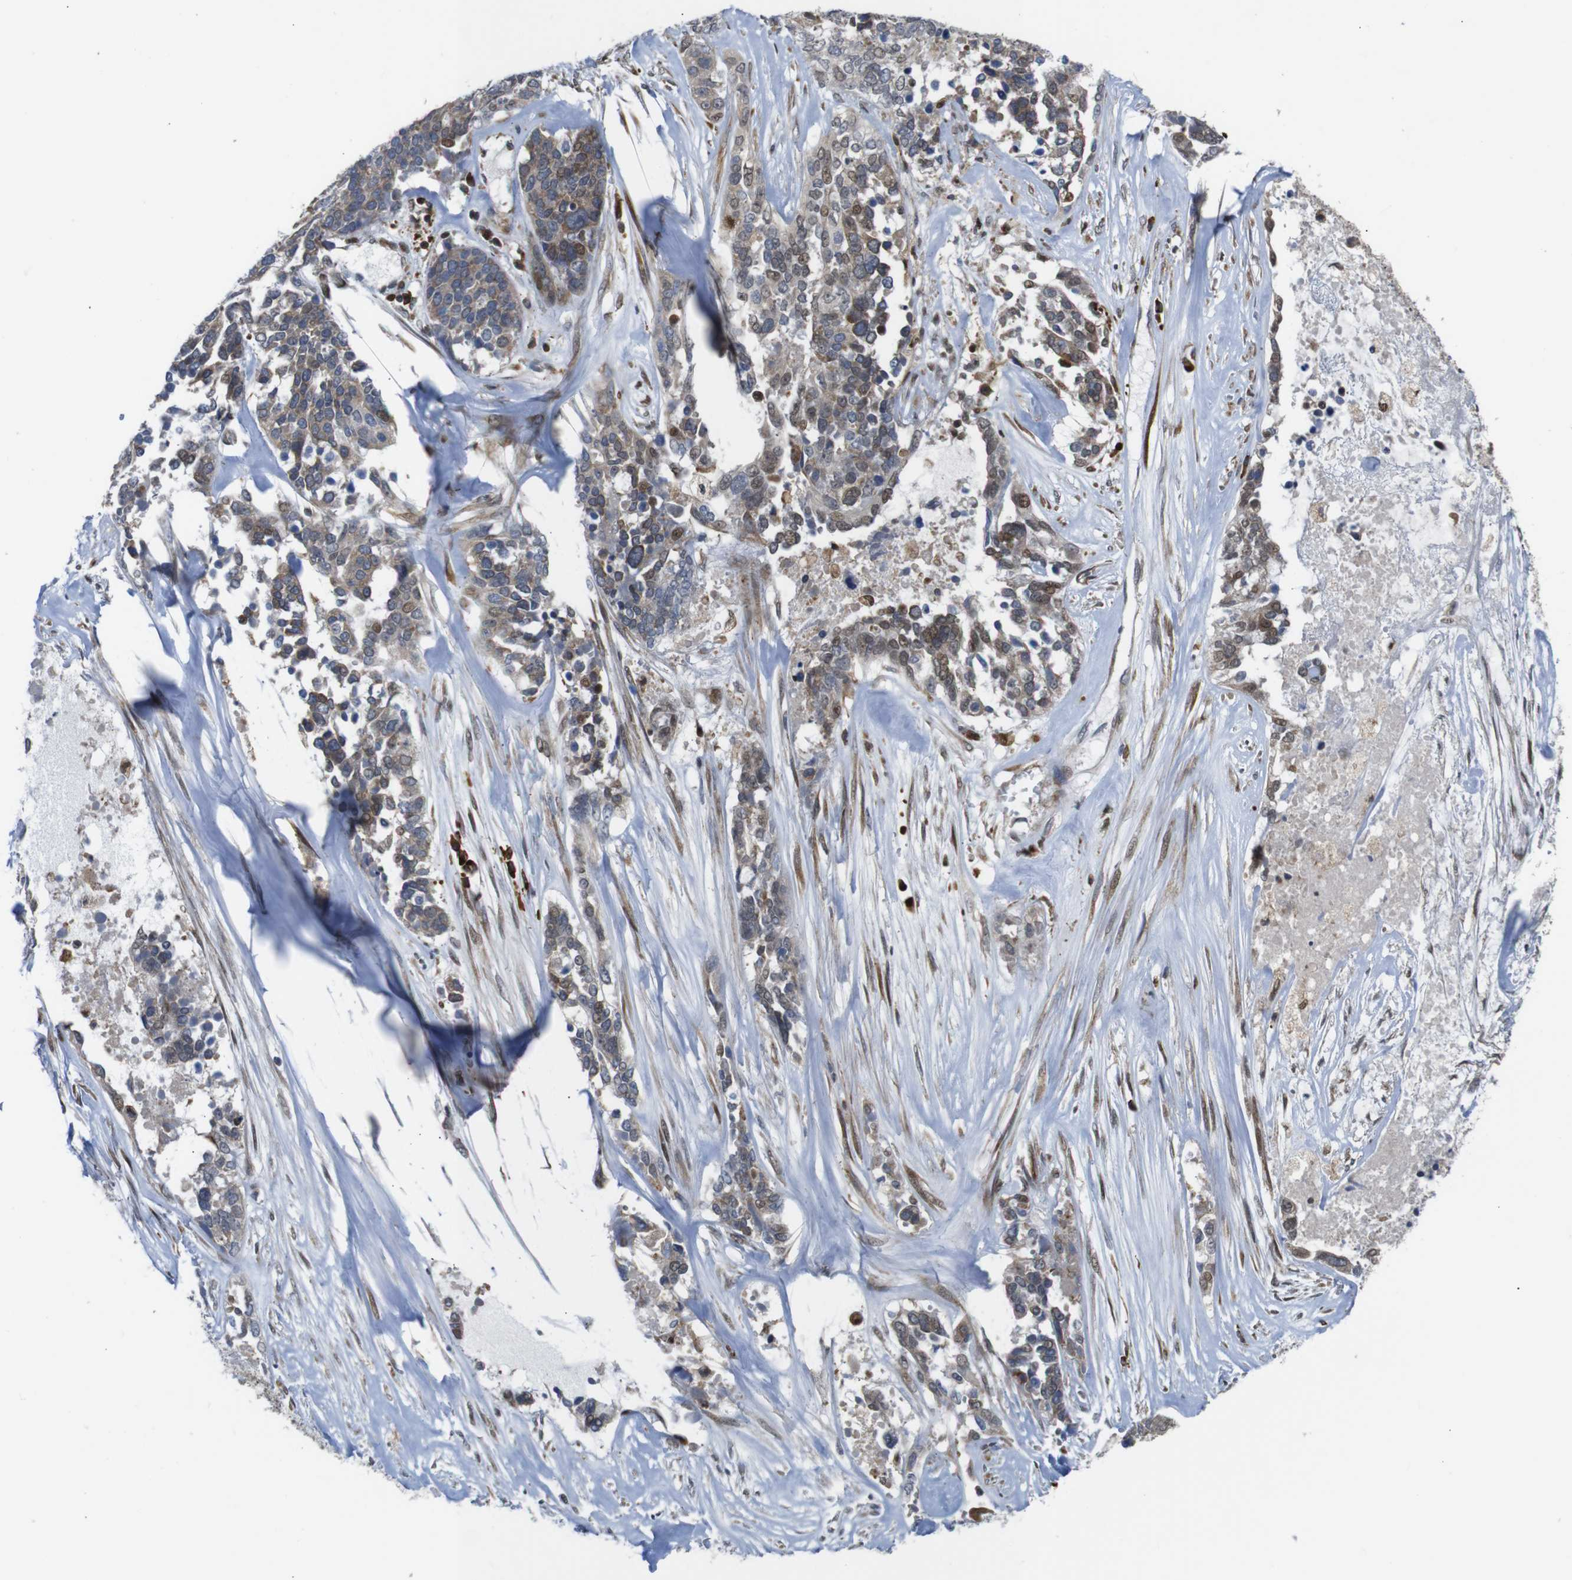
{"staining": {"intensity": "weak", "quantity": "25%-75%", "location": "cytoplasmic/membranous"}, "tissue": "ovarian cancer", "cell_type": "Tumor cells", "image_type": "cancer", "snomed": [{"axis": "morphology", "description": "Cystadenocarcinoma, serous, NOS"}, {"axis": "topography", "description": "Ovary"}], "caption": "The histopathology image exhibits a brown stain indicating the presence of a protein in the cytoplasmic/membranous of tumor cells in ovarian serous cystadenocarcinoma.", "gene": "PTPN1", "patient": {"sex": "female", "age": 44}}